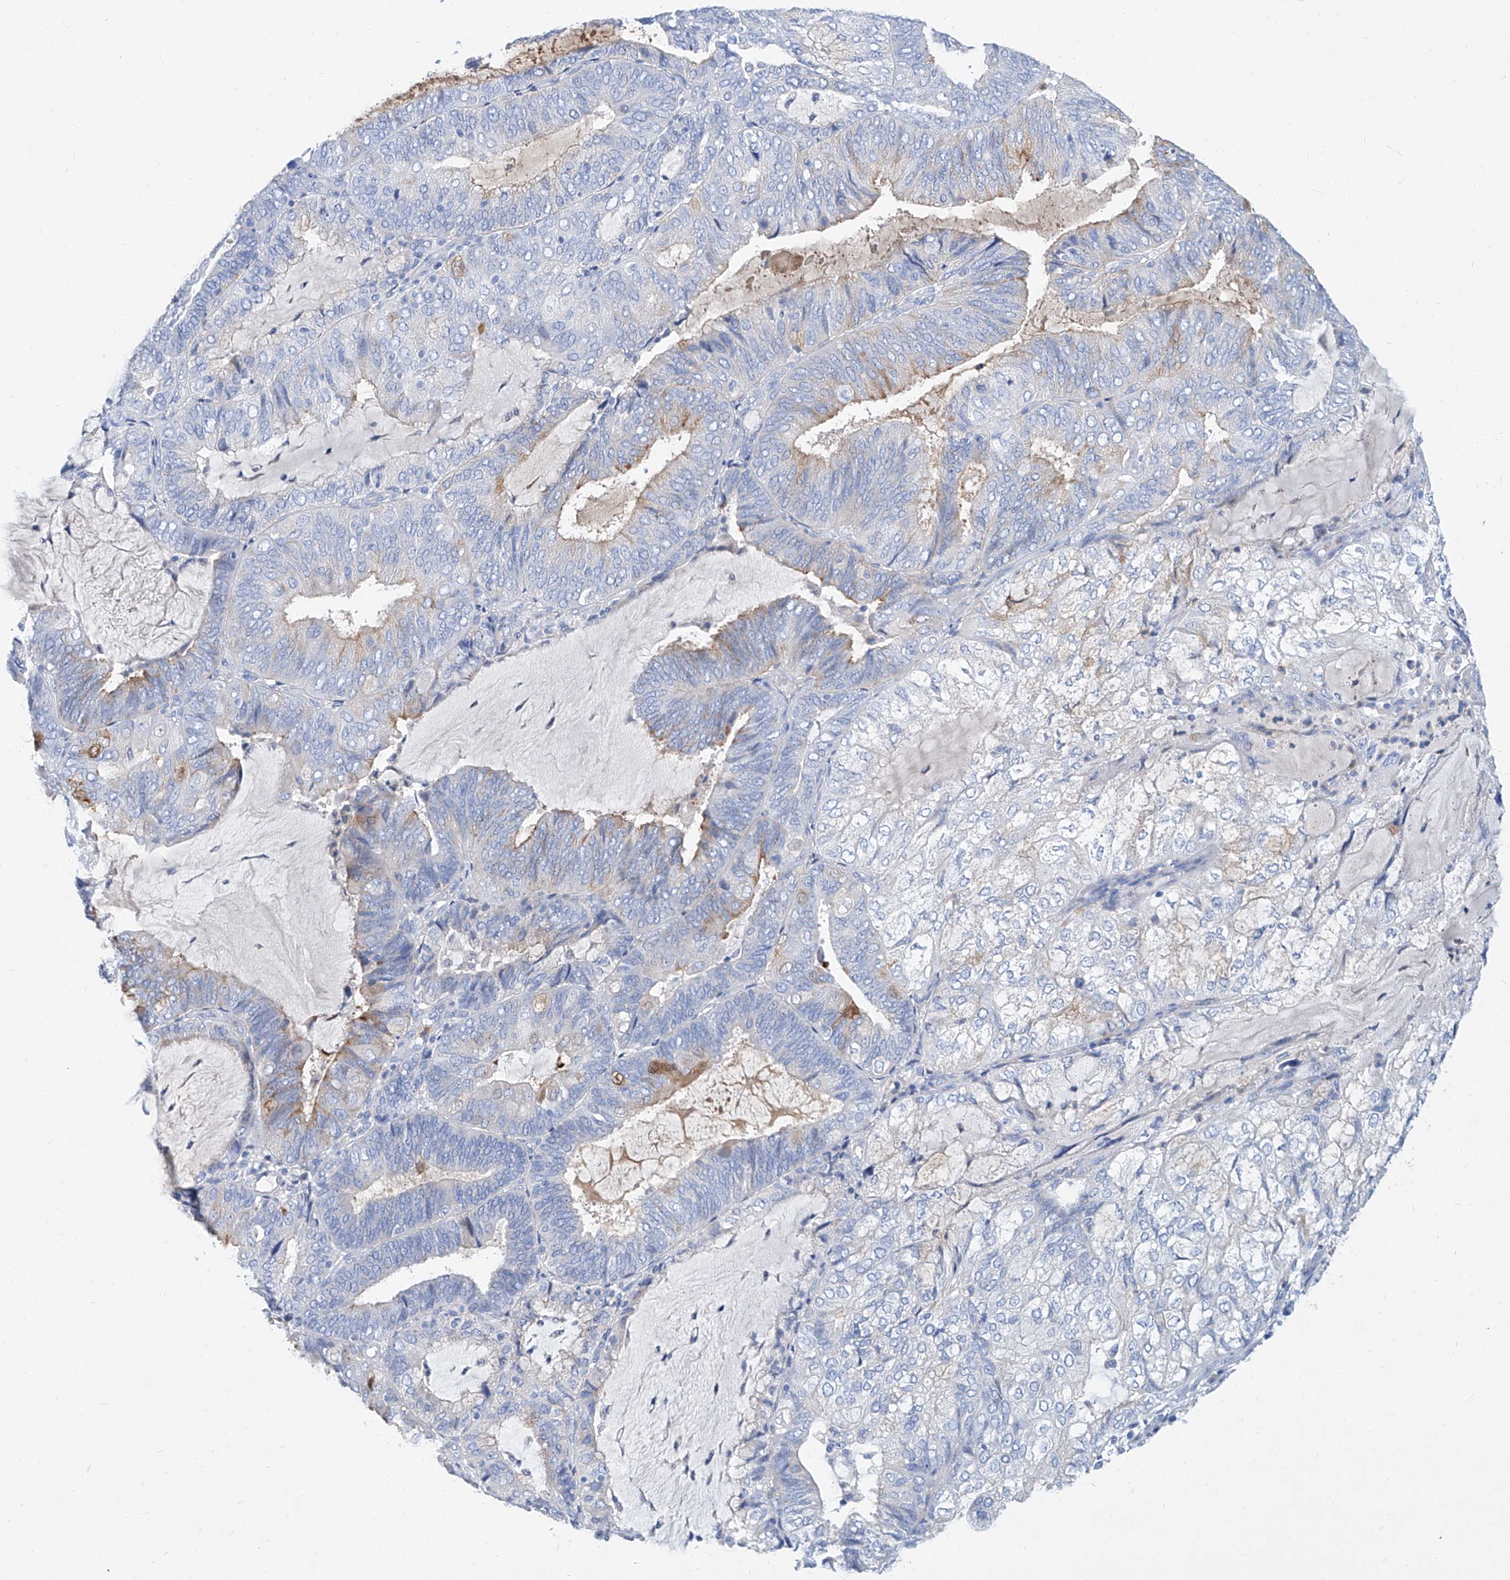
{"staining": {"intensity": "weak", "quantity": "<25%", "location": "cytoplasmic/membranous"}, "tissue": "endometrial cancer", "cell_type": "Tumor cells", "image_type": "cancer", "snomed": [{"axis": "morphology", "description": "Adenocarcinoma, NOS"}, {"axis": "topography", "description": "Endometrium"}], "caption": "IHC of endometrial cancer demonstrates no expression in tumor cells.", "gene": "SLC25A29", "patient": {"sex": "female", "age": 81}}